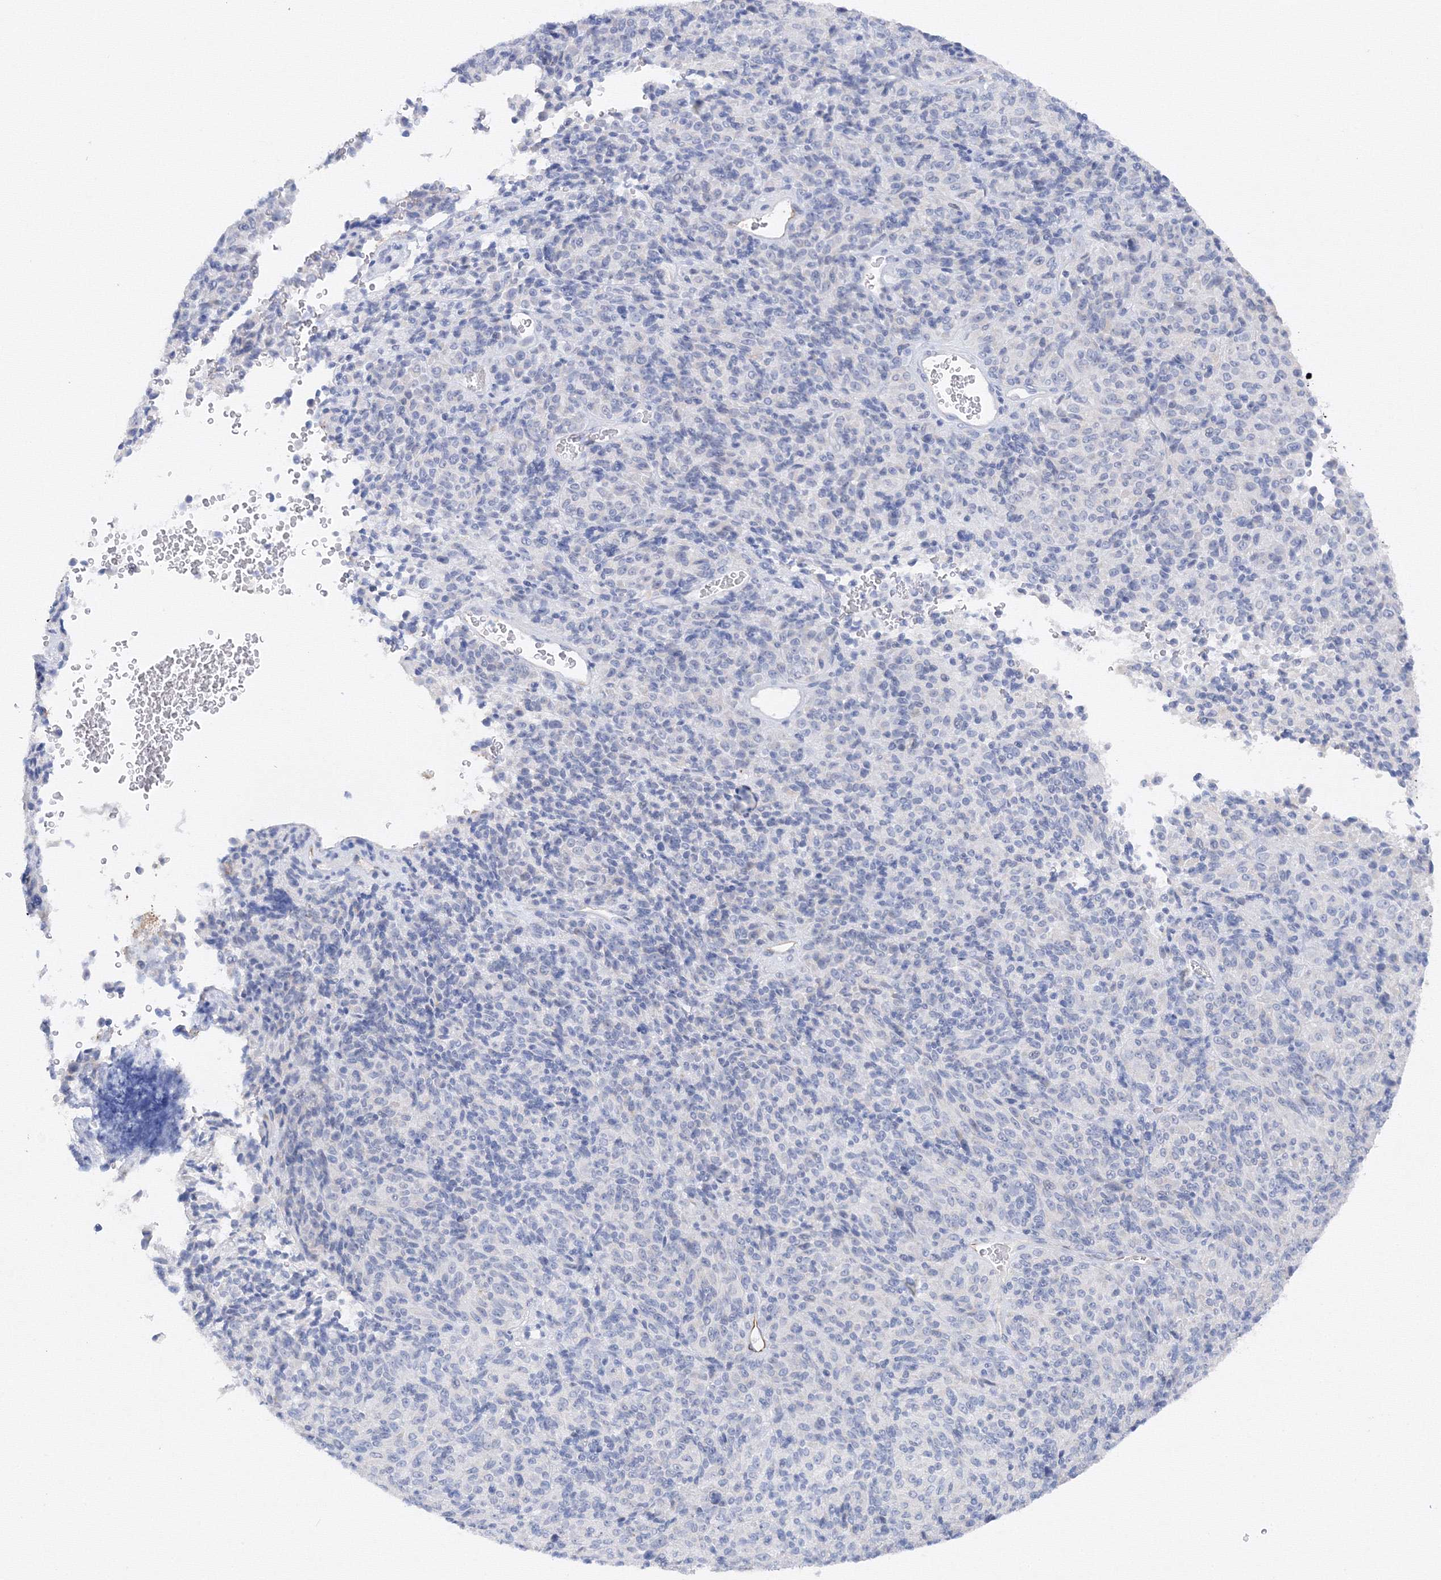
{"staining": {"intensity": "negative", "quantity": "none", "location": "none"}, "tissue": "melanoma", "cell_type": "Tumor cells", "image_type": "cancer", "snomed": [{"axis": "morphology", "description": "Malignant melanoma, Metastatic site"}, {"axis": "topography", "description": "Brain"}], "caption": "Tumor cells show no significant protein positivity in melanoma.", "gene": "TAMM41", "patient": {"sex": "female", "age": 56}}